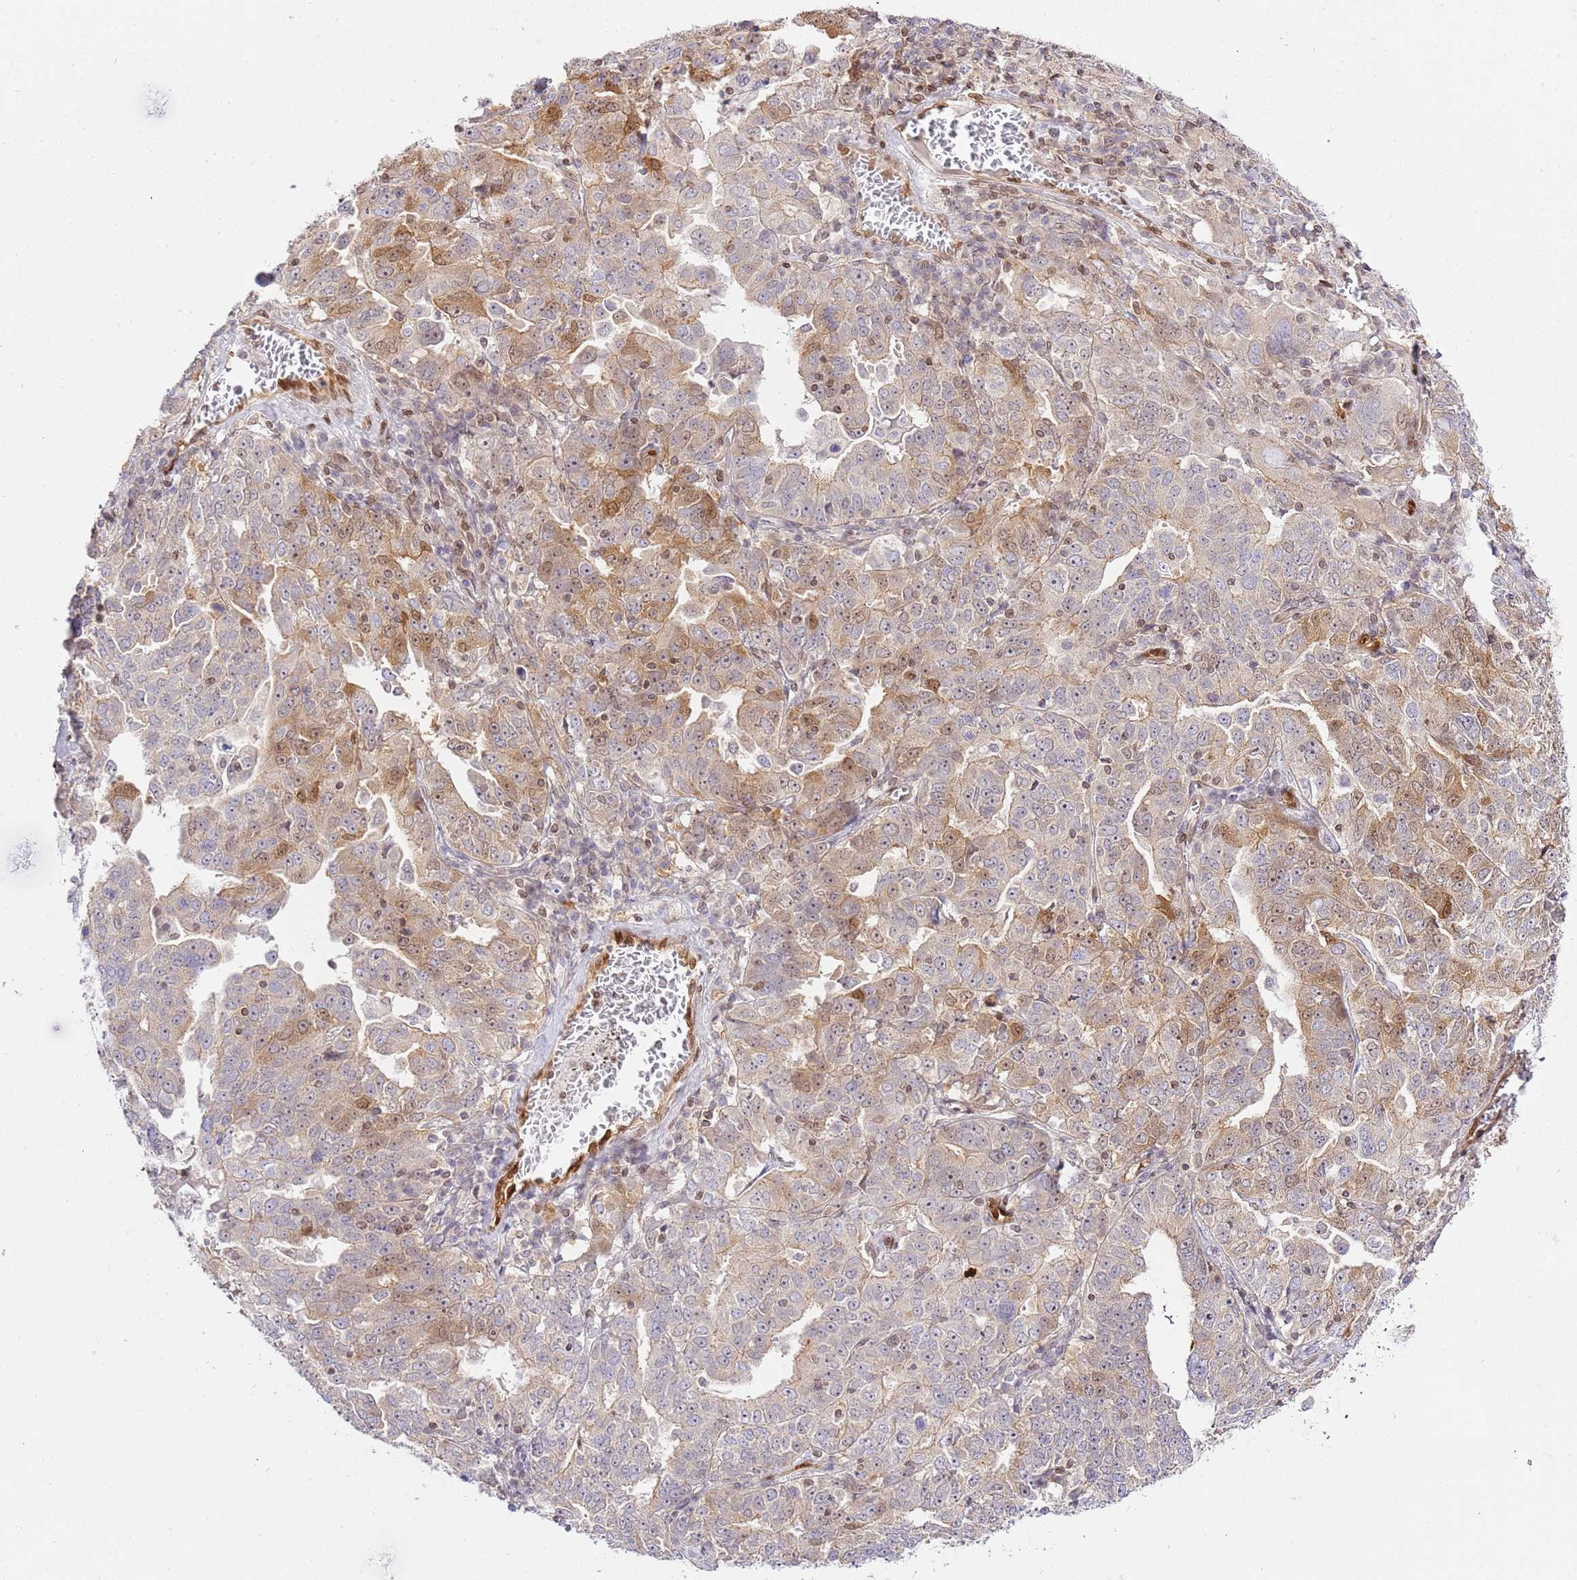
{"staining": {"intensity": "moderate", "quantity": "<25%", "location": "cytoplasmic/membranous,nuclear"}, "tissue": "ovarian cancer", "cell_type": "Tumor cells", "image_type": "cancer", "snomed": [{"axis": "morphology", "description": "Carcinoma, endometroid"}, {"axis": "topography", "description": "Ovary"}], "caption": "A micrograph of human ovarian cancer stained for a protein shows moderate cytoplasmic/membranous and nuclear brown staining in tumor cells.", "gene": "TRIM37", "patient": {"sex": "female", "age": 62}}